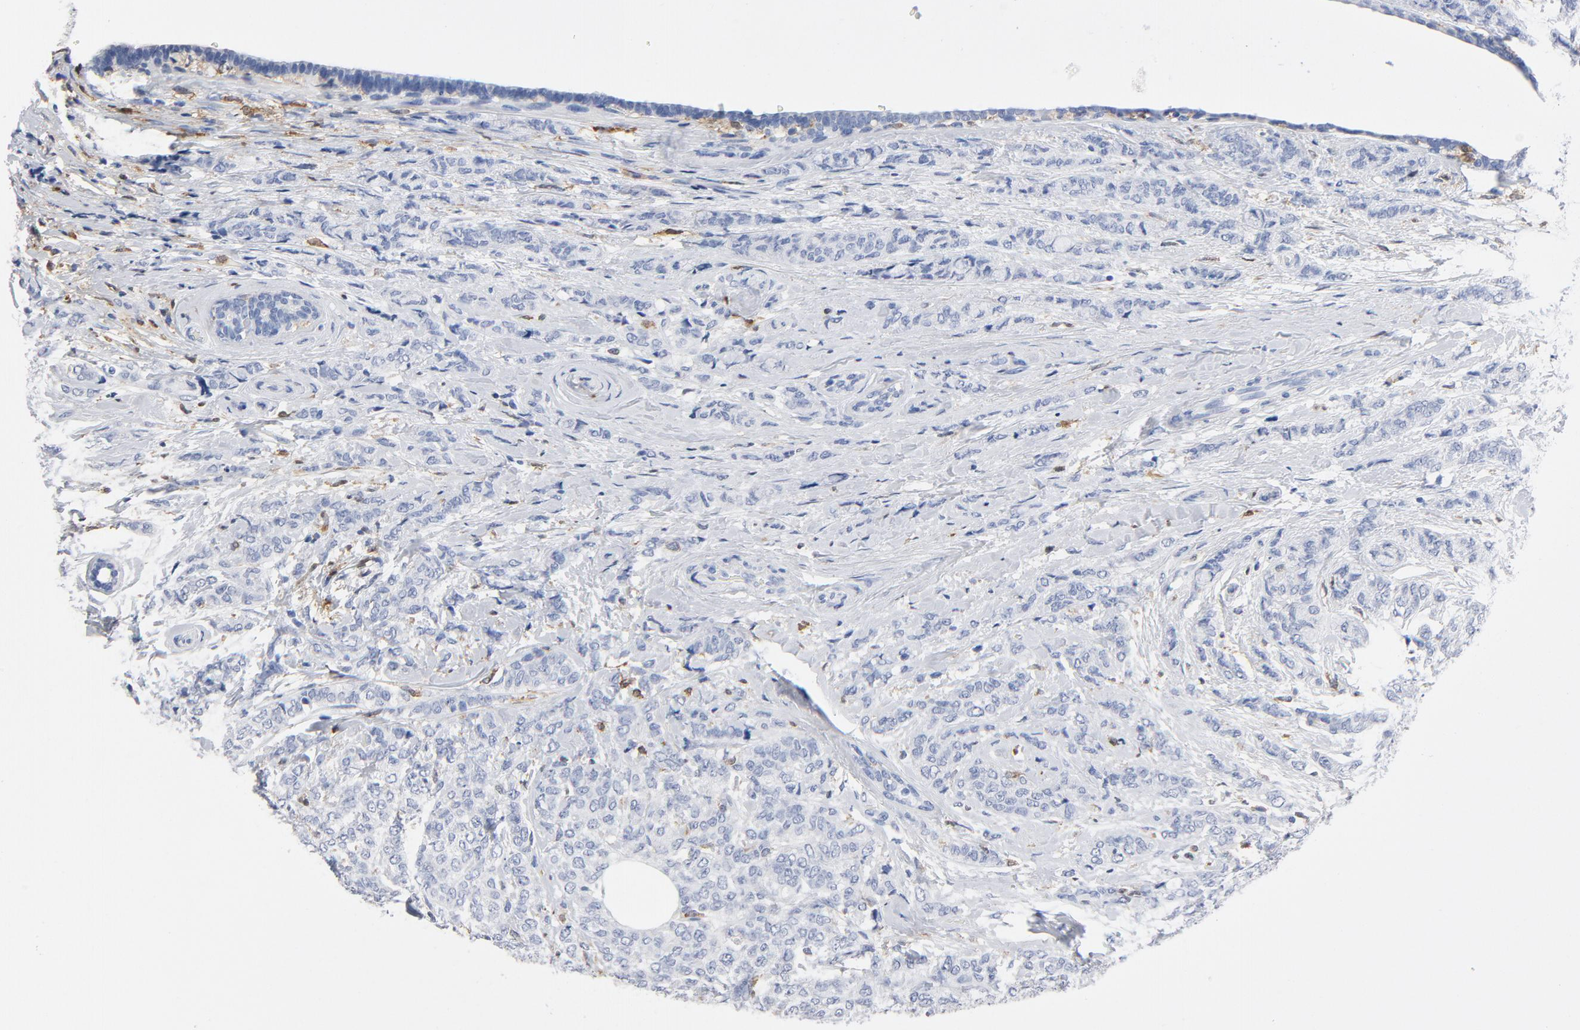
{"staining": {"intensity": "negative", "quantity": "none", "location": "none"}, "tissue": "breast cancer", "cell_type": "Tumor cells", "image_type": "cancer", "snomed": [{"axis": "morphology", "description": "Lobular carcinoma"}, {"axis": "topography", "description": "Breast"}], "caption": "A histopathology image of human breast cancer is negative for staining in tumor cells. The staining is performed using DAB brown chromogen with nuclei counter-stained in using hematoxylin.", "gene": "NCF1", "patient": {"sex": "female", "age": 60}}